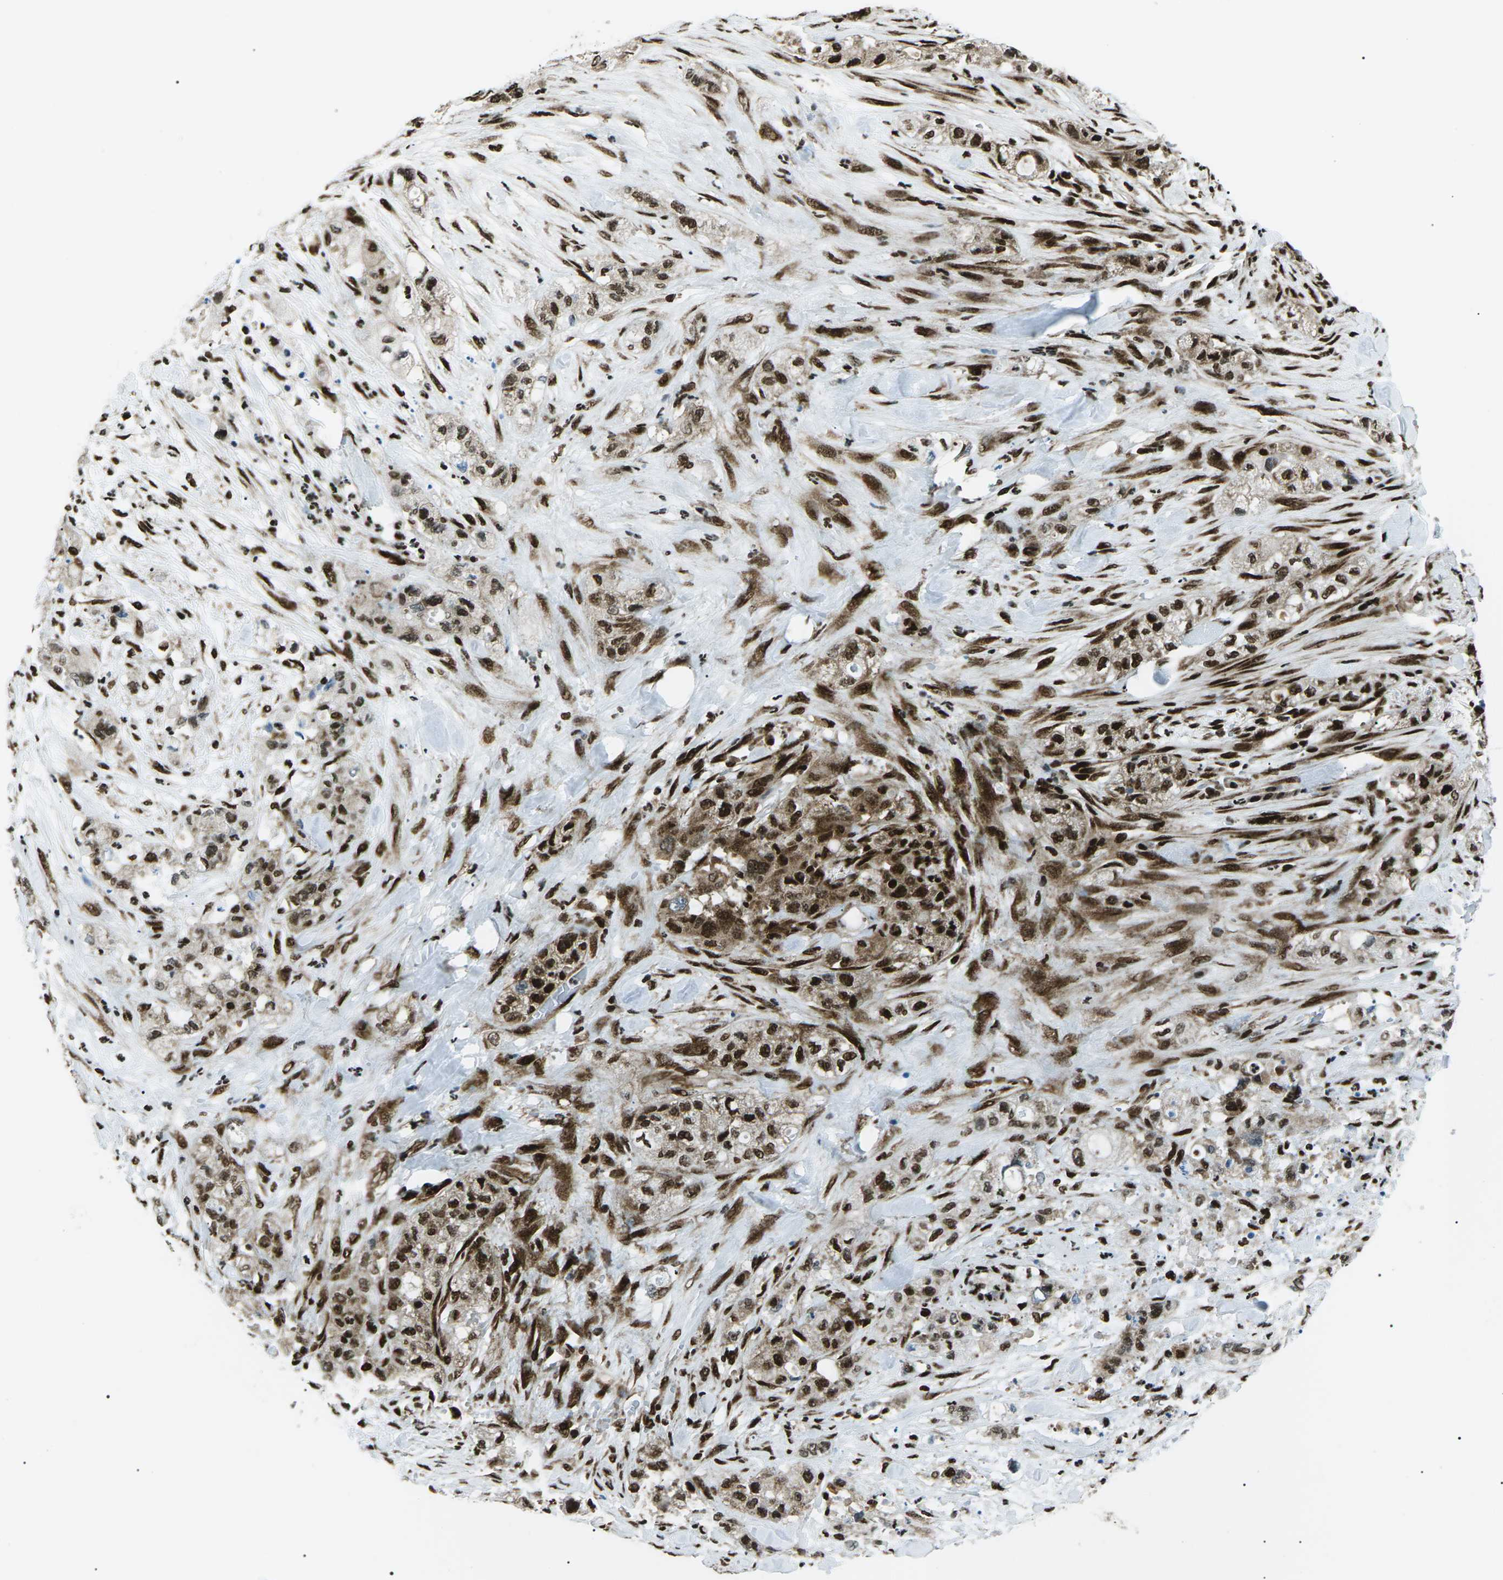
{"staining": {"intensity": "strong", "quantity": ">75%", "location": "nuclear"}, "tissue": "pancreatic cancer", "cell_type": "Tumor cells", "image_type": "cancer", "snomed": [{"axis": "morphology", "description": "Adenocarcinoma, NOS"}, {"axis": "topography", "description": "Pancreas"}], "caption": "Pancreatic cancer (adenocarcinoma) stained with immunohistochemistry shows strong nuclear expression in approximately >75% of tumor cells.", "gene": "HNRNPK", "patient": {"sex": "female", "age": 78}}